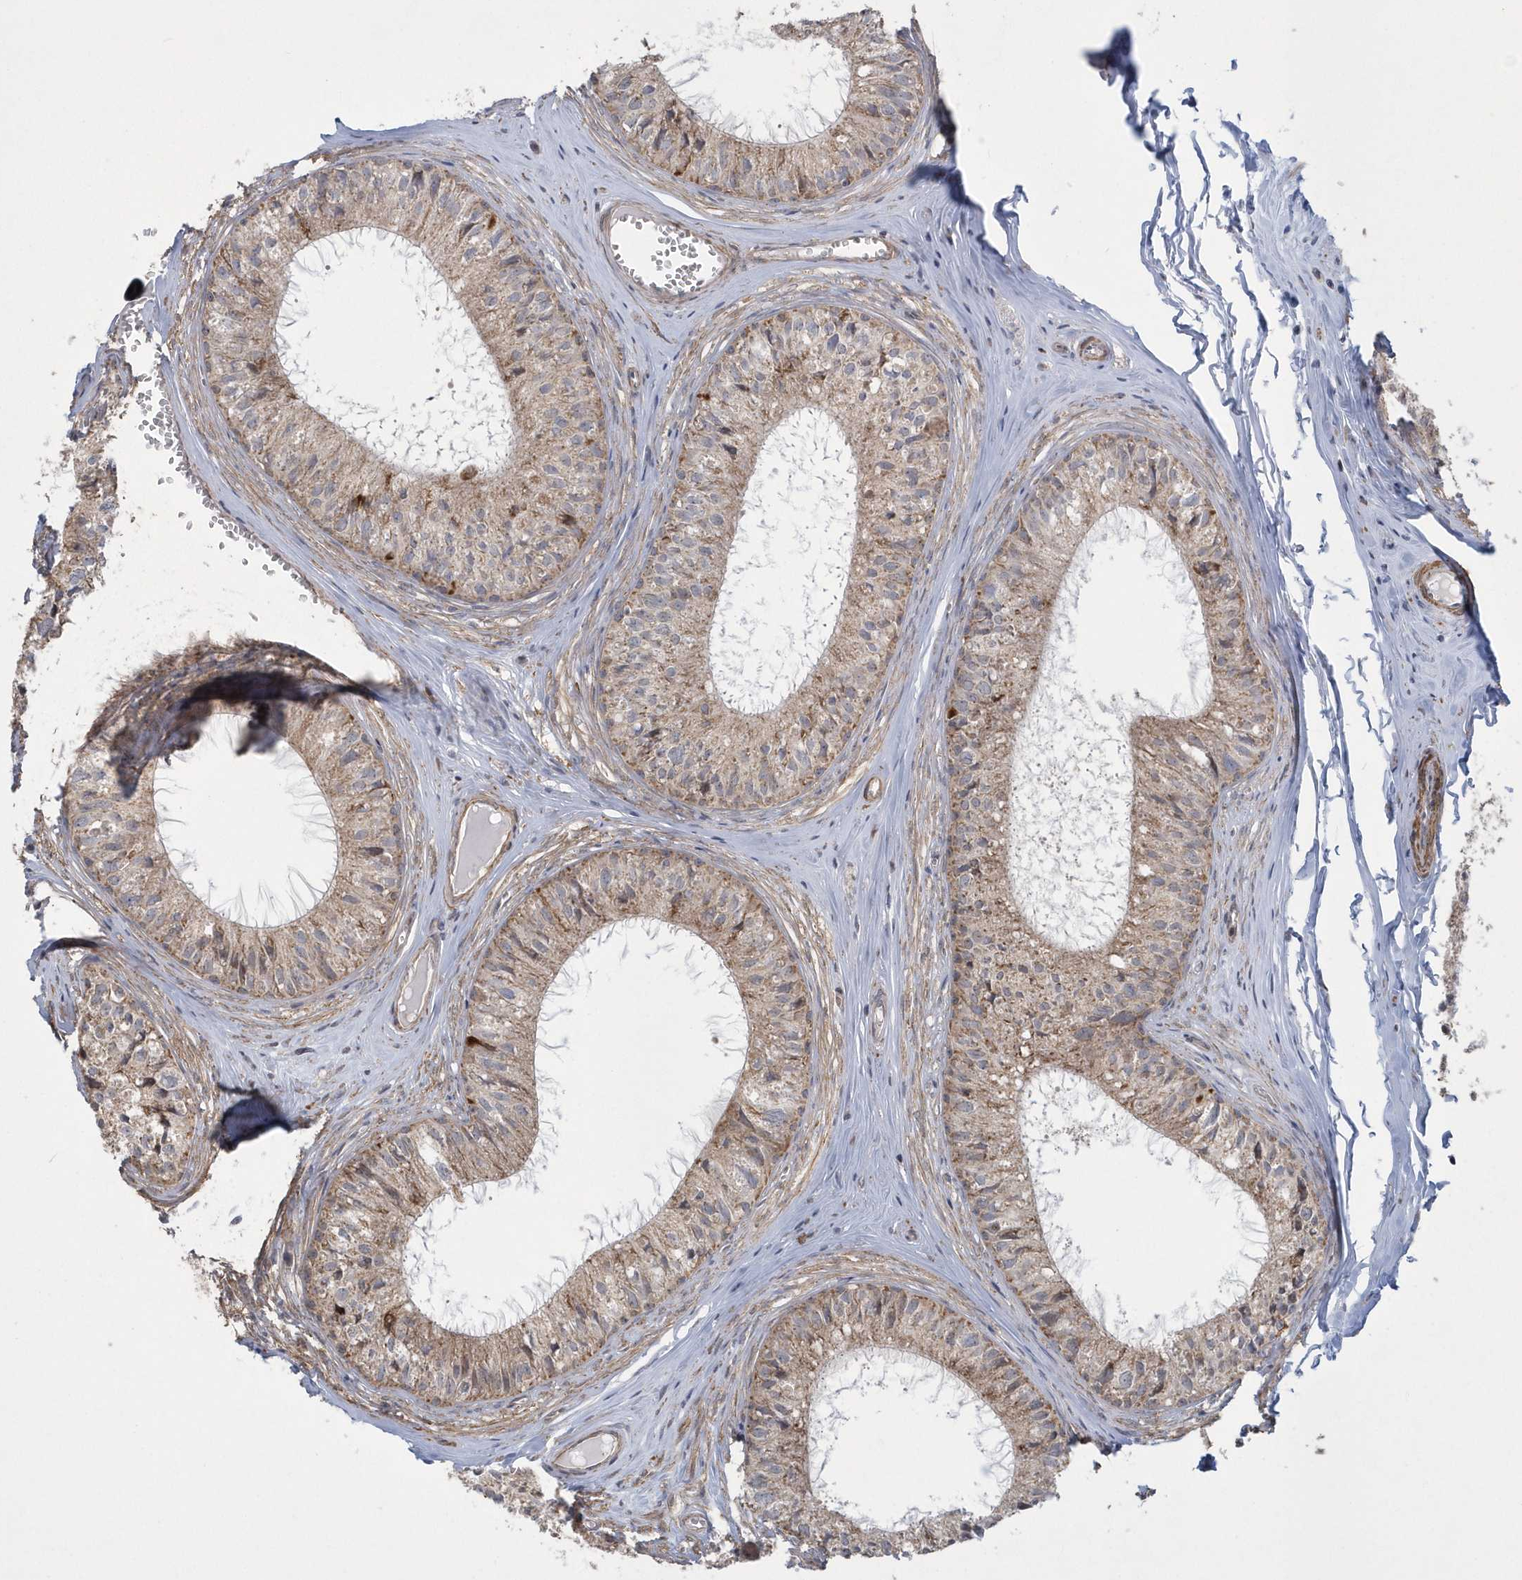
{"staining": {"intensity": "moderate", "quantity": ">75%", "location": "cytoplasmic/membranous"}, "tissue": "epididymis", "cell_type": "Glandular cells", "image_type": "normal", "snomed": [{"axis": "morphology", "description": "Normal tissue, NOS"}, {"axis": "topography", "description": "Epididymis"}], "caption": "Moderate cytoplasmic/membranous staining for a protein is identified in approximately >75% of glandular cells of unremarkable epididymis using immunohistochemistry.", "gene": "SLX9", "patient": {"sex": "male", "age": 36}}